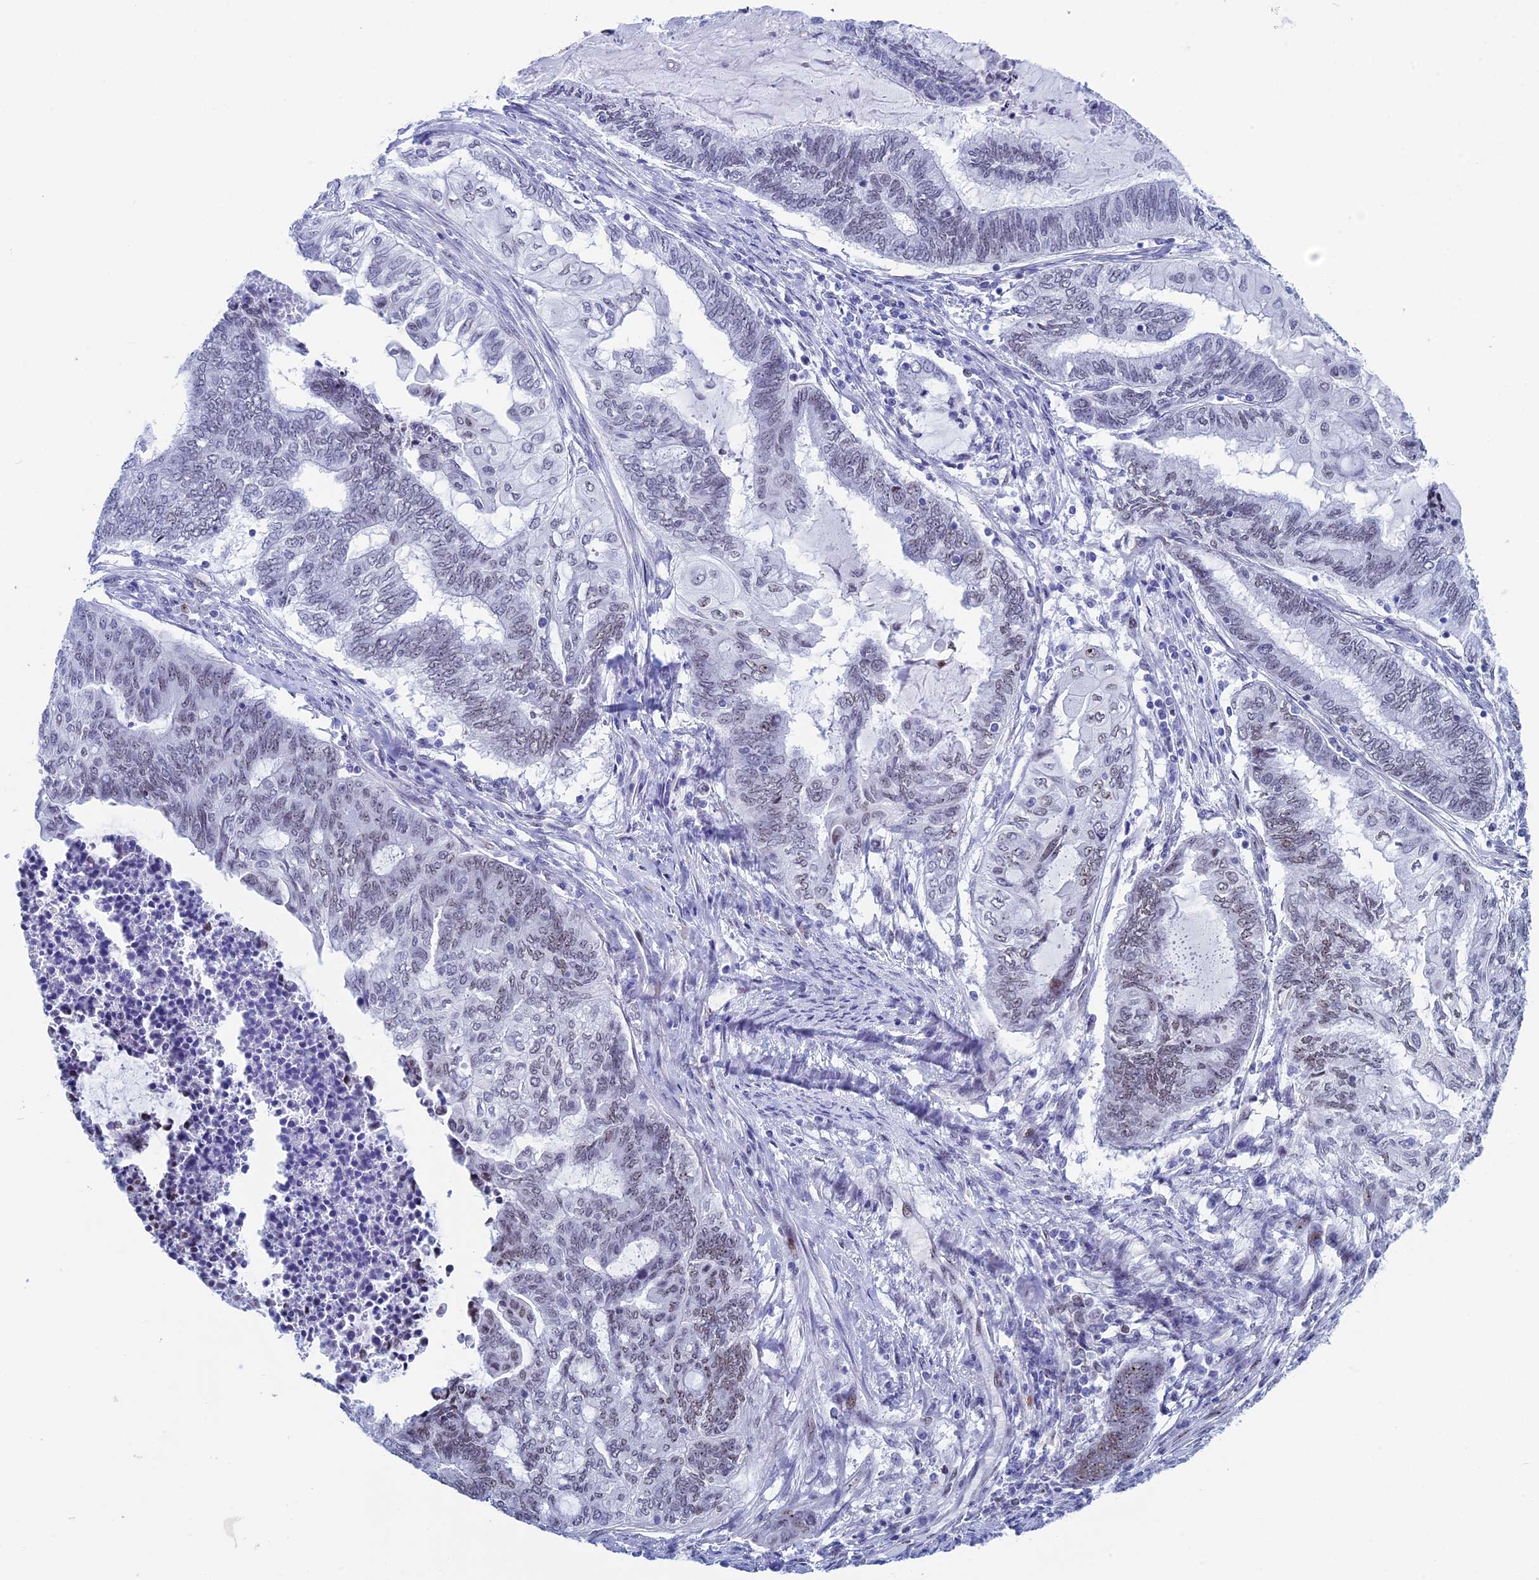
{"staining": {"intensity": "weak", "quantity": "<25%", "location": "nuclear"}, "tissue": "endometrial cancer", "cell_type": "Tumor cells", "image_type": "cancer", "snomed": [{"axis": "morphology", "description": "Adenocarcinoma, NOS"}, {"axis": "topography", "description": "Uterus"}, {"axis": "topography", "description": "Endometrium"}], "caption": "Tumor cells are negative for protein expression in human endometrial cancer (adenocarcinoma). Nuclei are stained in blue.", "gene": "CCDC86", "patient": {"sex": "female", "age": 70}}